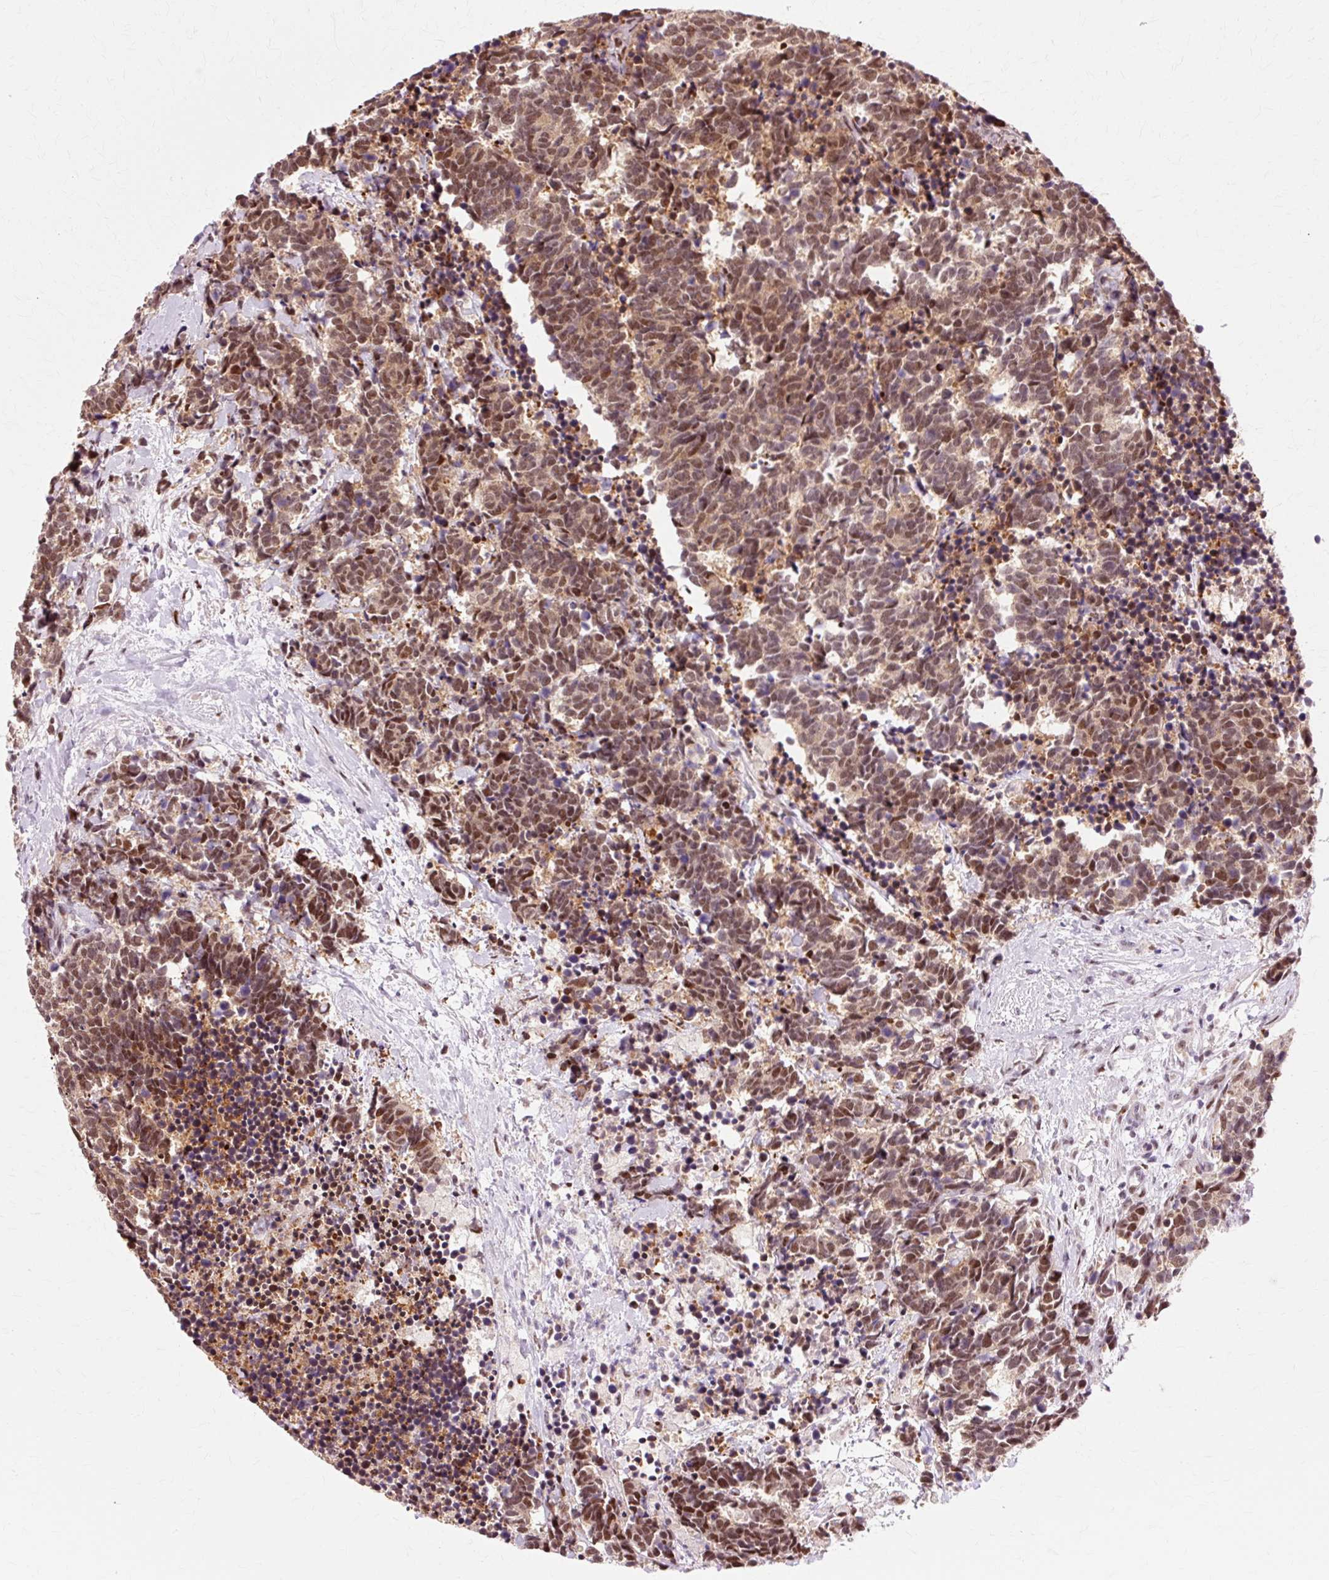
{"staining": {"intensity": "moderate", "quantity": ">75%", "location": "cytoplasmic/membranous,nuclear"}, "tissue": "carcinoid", "cell_type": "Tumor cells", "image_type": "cancer", "snomed": [{"axis": "morphology", "description": "Carcinoma, NOS"}, {"axis": "morphology", "description": "Carcinoid, malignant, NOS"}, {"axis": "topography", "description": "Prostate"}], "caption": "DAB (3,3'-diaminobenzidine) immunohistochemical staining of carcinoid demonstrates moderate cytoplasmic/membranous and nuclear protein expression in about >75% of tumor cells. (DAB (3,3'-diaminobenzidine) IHC, brown staining for protein, blue staining for nuclei).", "gene": "MACROD2", "patient": {"sex": "male", "age": 57}}